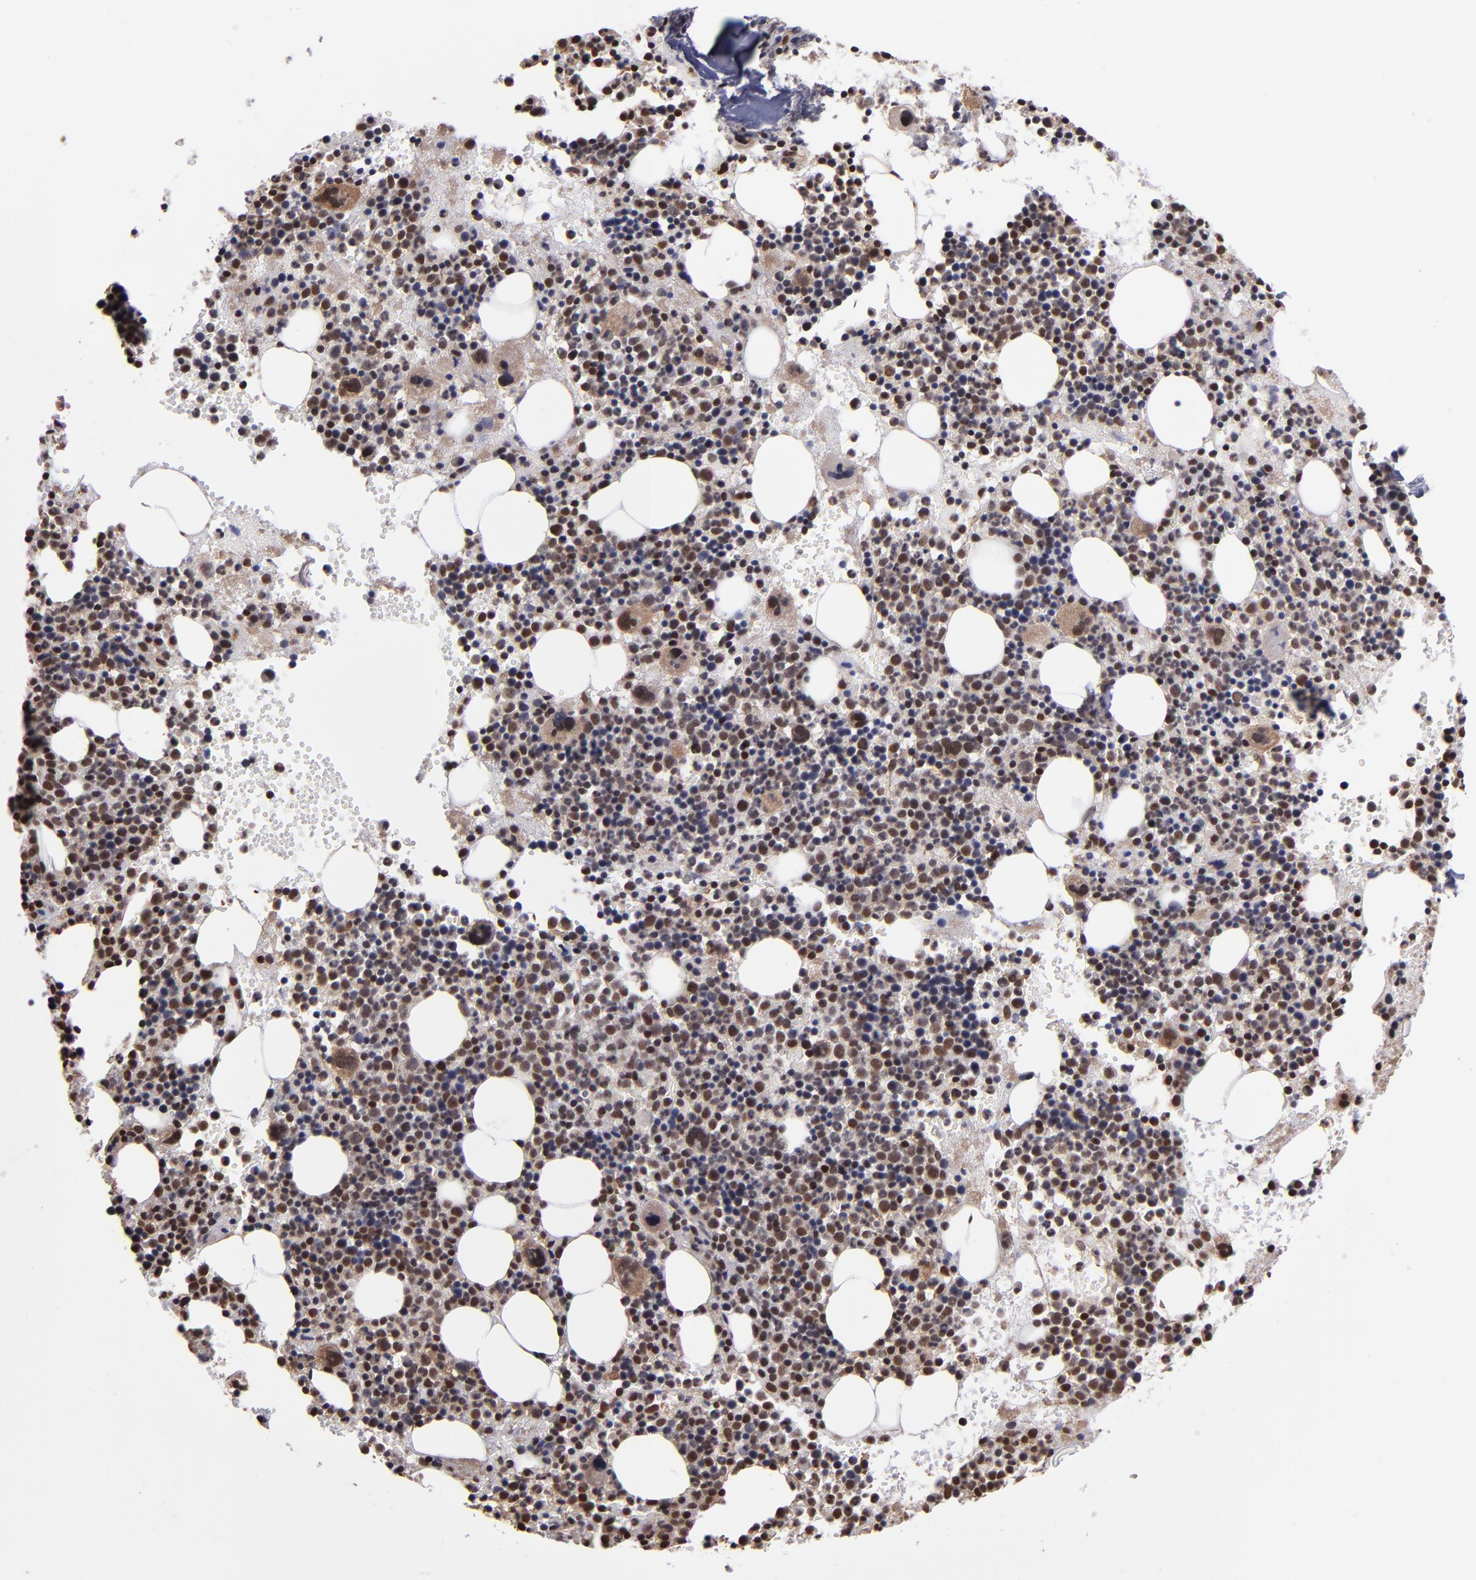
{"staining": {"intensity": "moderate", "quantity": "25%-75%", "location": "nuclear"}, "tissue": "bone marrow", "cell_type": "Hematopoietic cells", "image_type": "normal", "snomed": [{"axis": "morphology", "description": "Normal tissue, NOS"}, {"axis": "topography", "description": "Bone marrow"}], "caption": "A high-resolution histopathology image shows immunohistochemistry (IHC) staining of benign bone marrow, which shows moderate nuclear staining in approximately 25%-75% of hematopoietic cells.", "gene": "TERF2", "patient": {"sex": "male", "age": 34}}